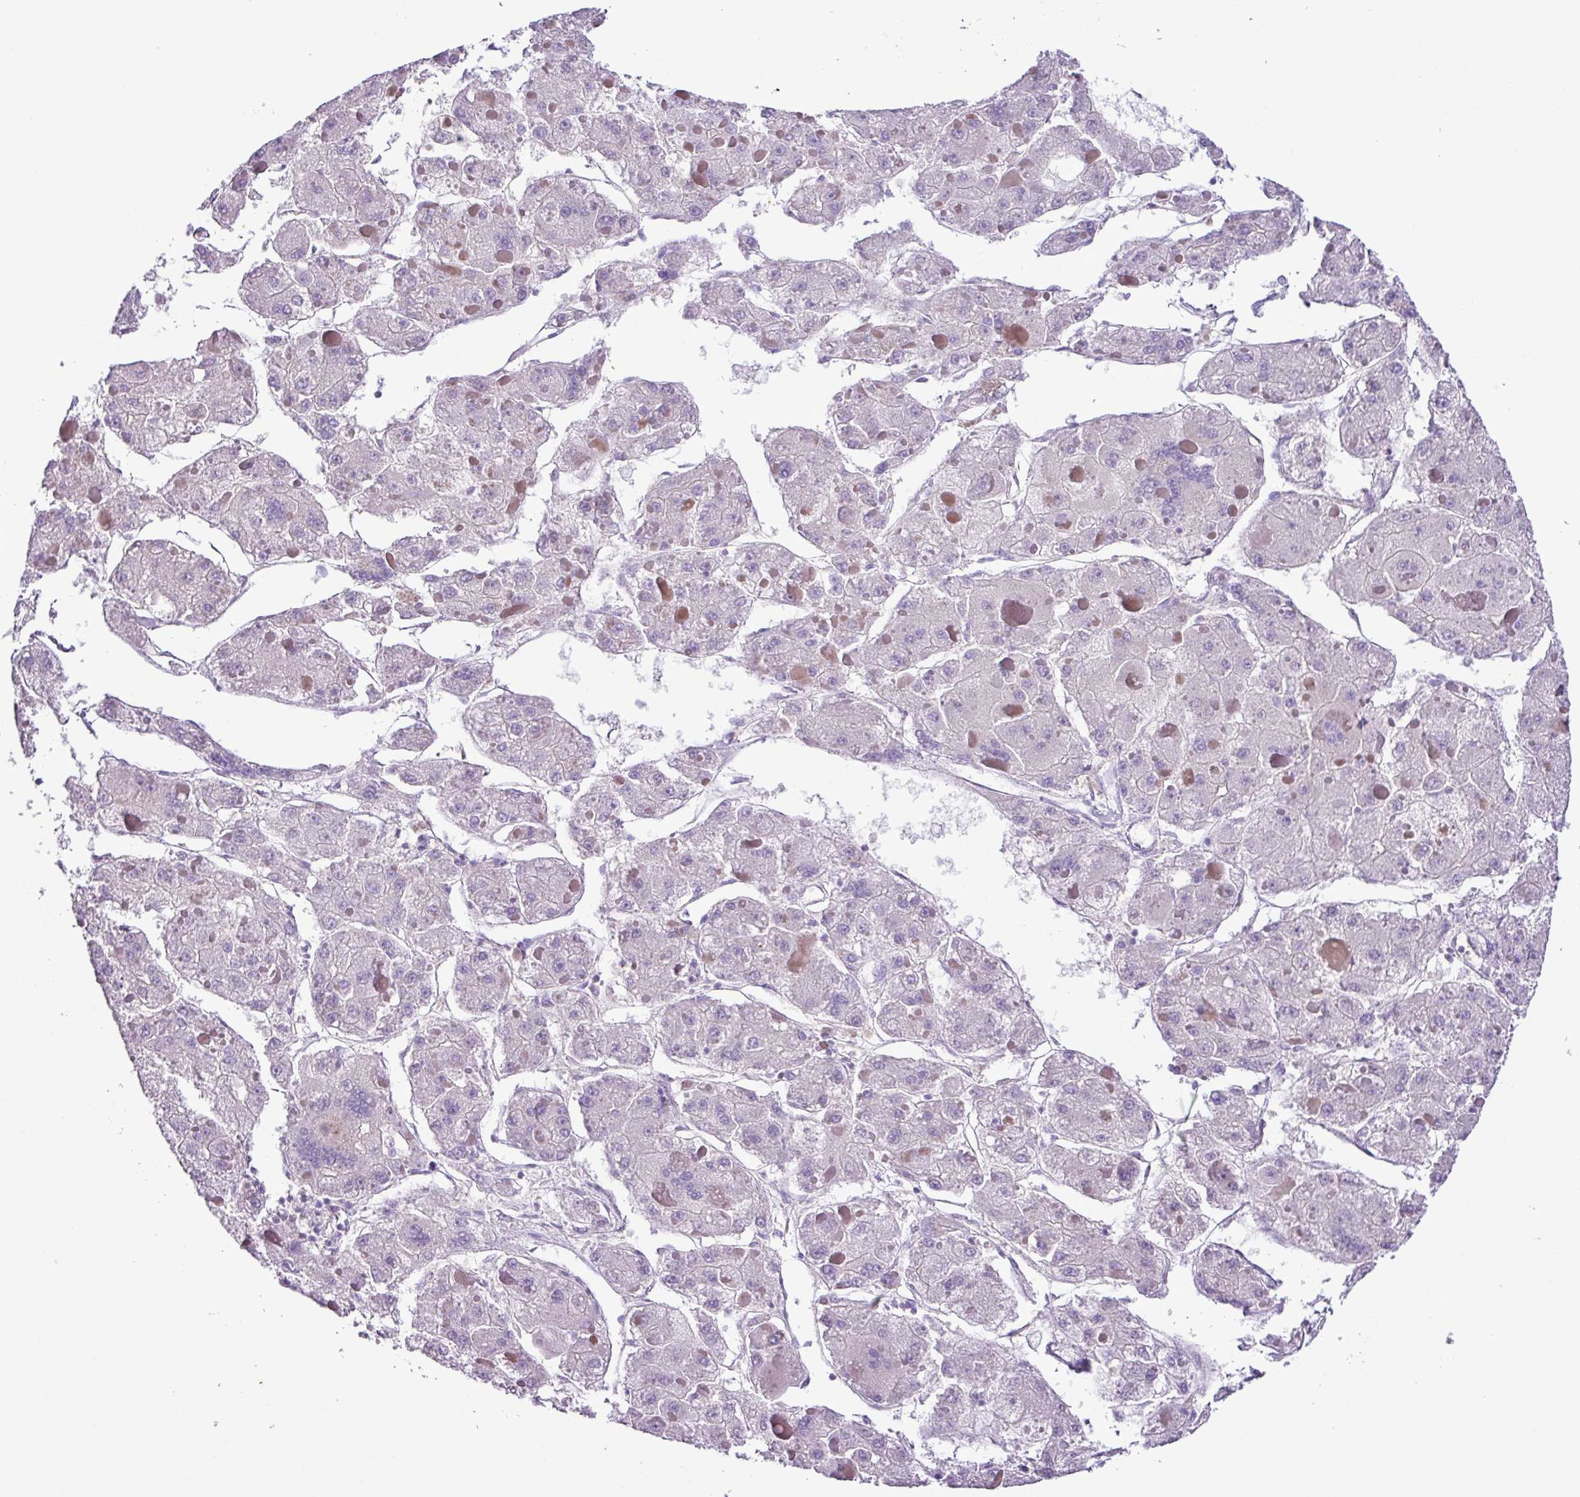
{"staining": {"intensity": "negative", "quantity": "none", "location": "none"}, "tissue": "liver cancer", "cell_type": "Tumor cells", "image_type": "cancer", "snomed": [{"axis": "morphology", "description": "Carcinoma, Hepatocellular, NOS"}, {"axis": "topography", "description": "Liver"}], "caption": "There is no significant positivity in tumor cells of hepatocellular carcinoma (liver). (DAB (3,3'-diaminobenzidine) immunohistochemistry, high magnification).", "gene": "ZNF334", "patient": {"sex": "female", "age": 73}}